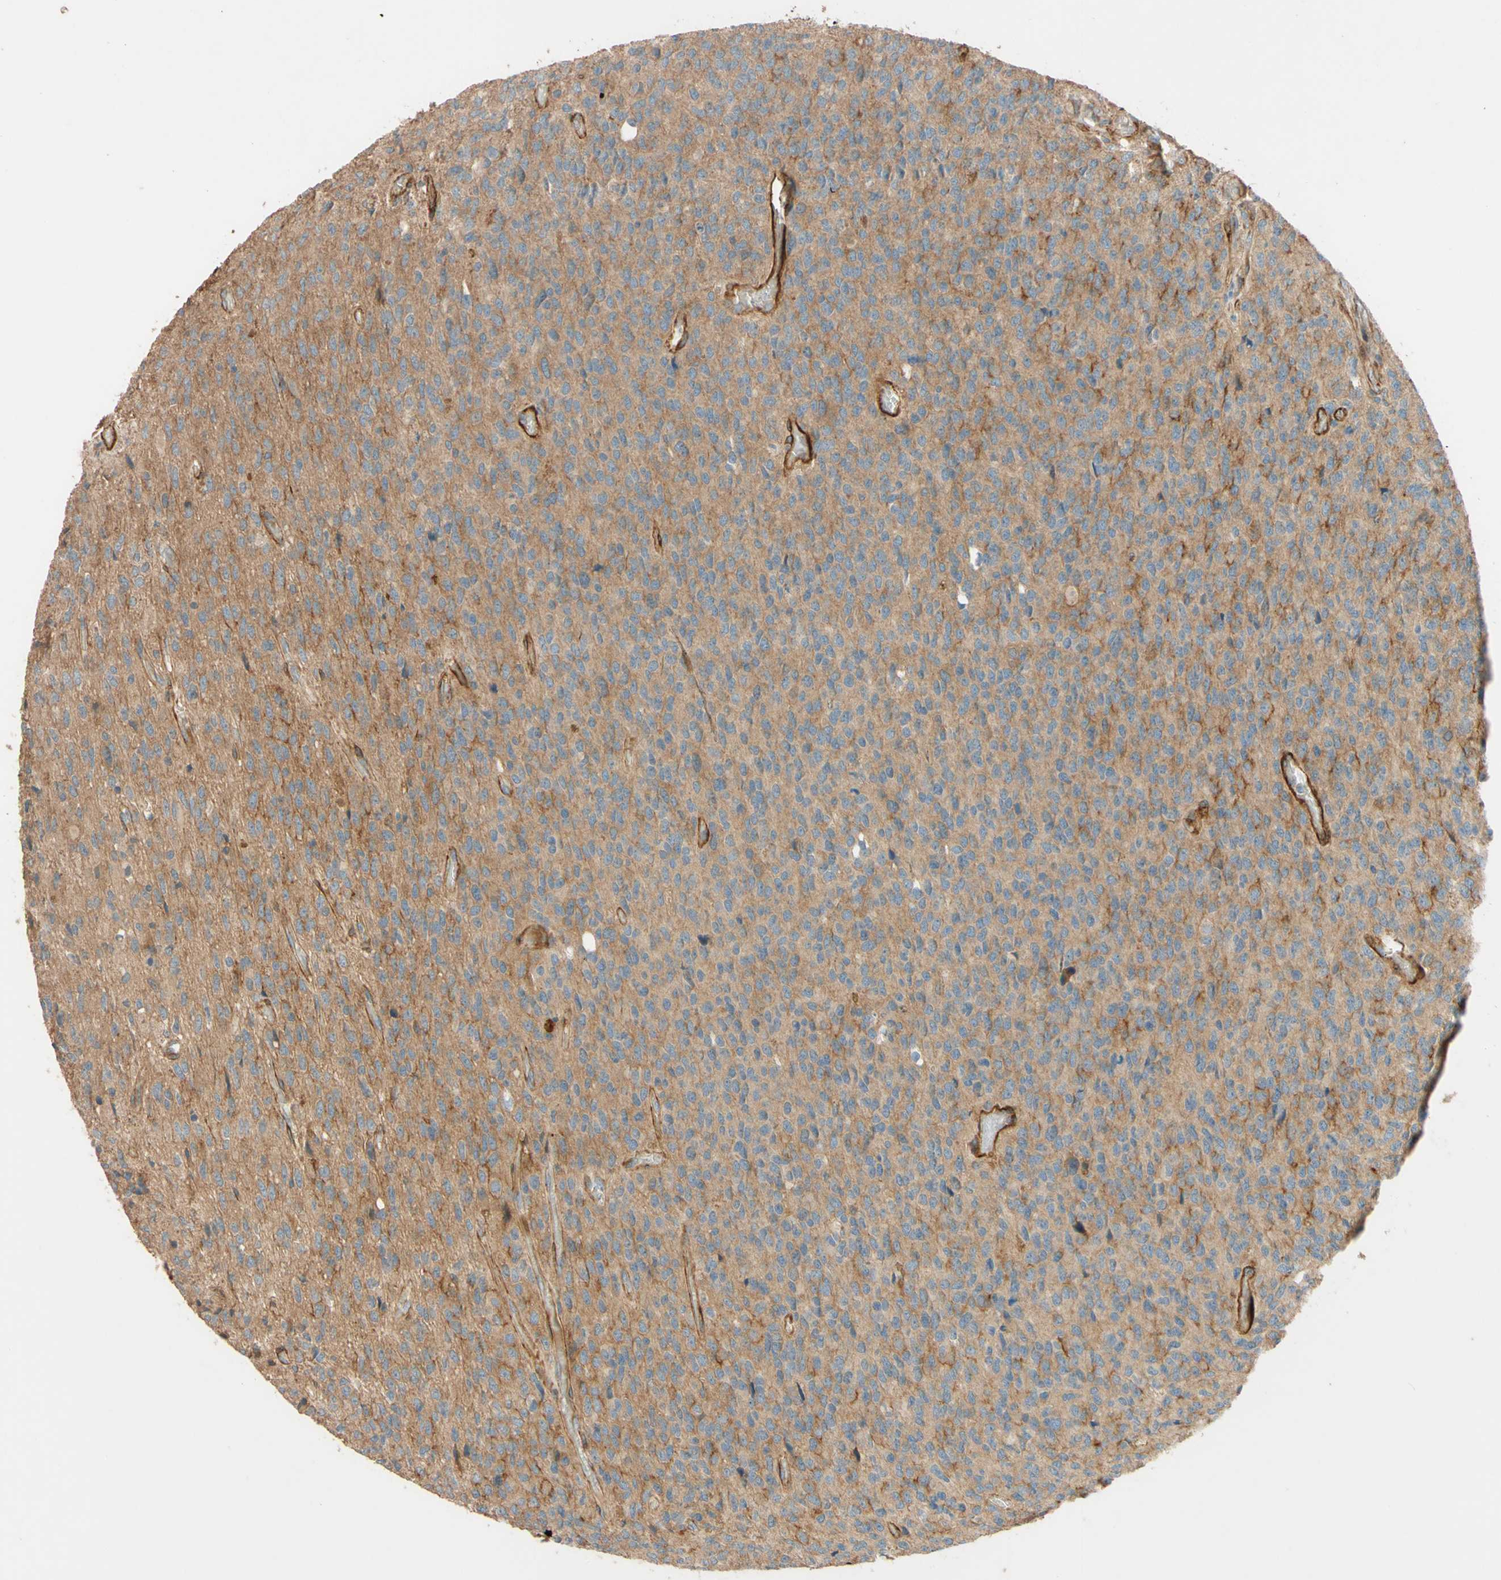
{"staining": {"intensity": "strong", "quantity": "<25%", "location": "cytoplasmic/membranous"}, "tissue": "glioma", "cell_type": "Tumor cells", "image_type": "cancer", "snomed": [{"axis": "morphology", "description": "Glioma, malignant, High grade"}, {"axis": "topography", "description": "pancreas cauda"}], "caption": "Immunohistochemical staining of malignant glioma (high-grade) exhibits medium levels of strong cytoplasmic/membranous staining in approximately <25% of tumor cells.", "gene": "ADAM17", "patient": {"sex": "male", "age": 60}}